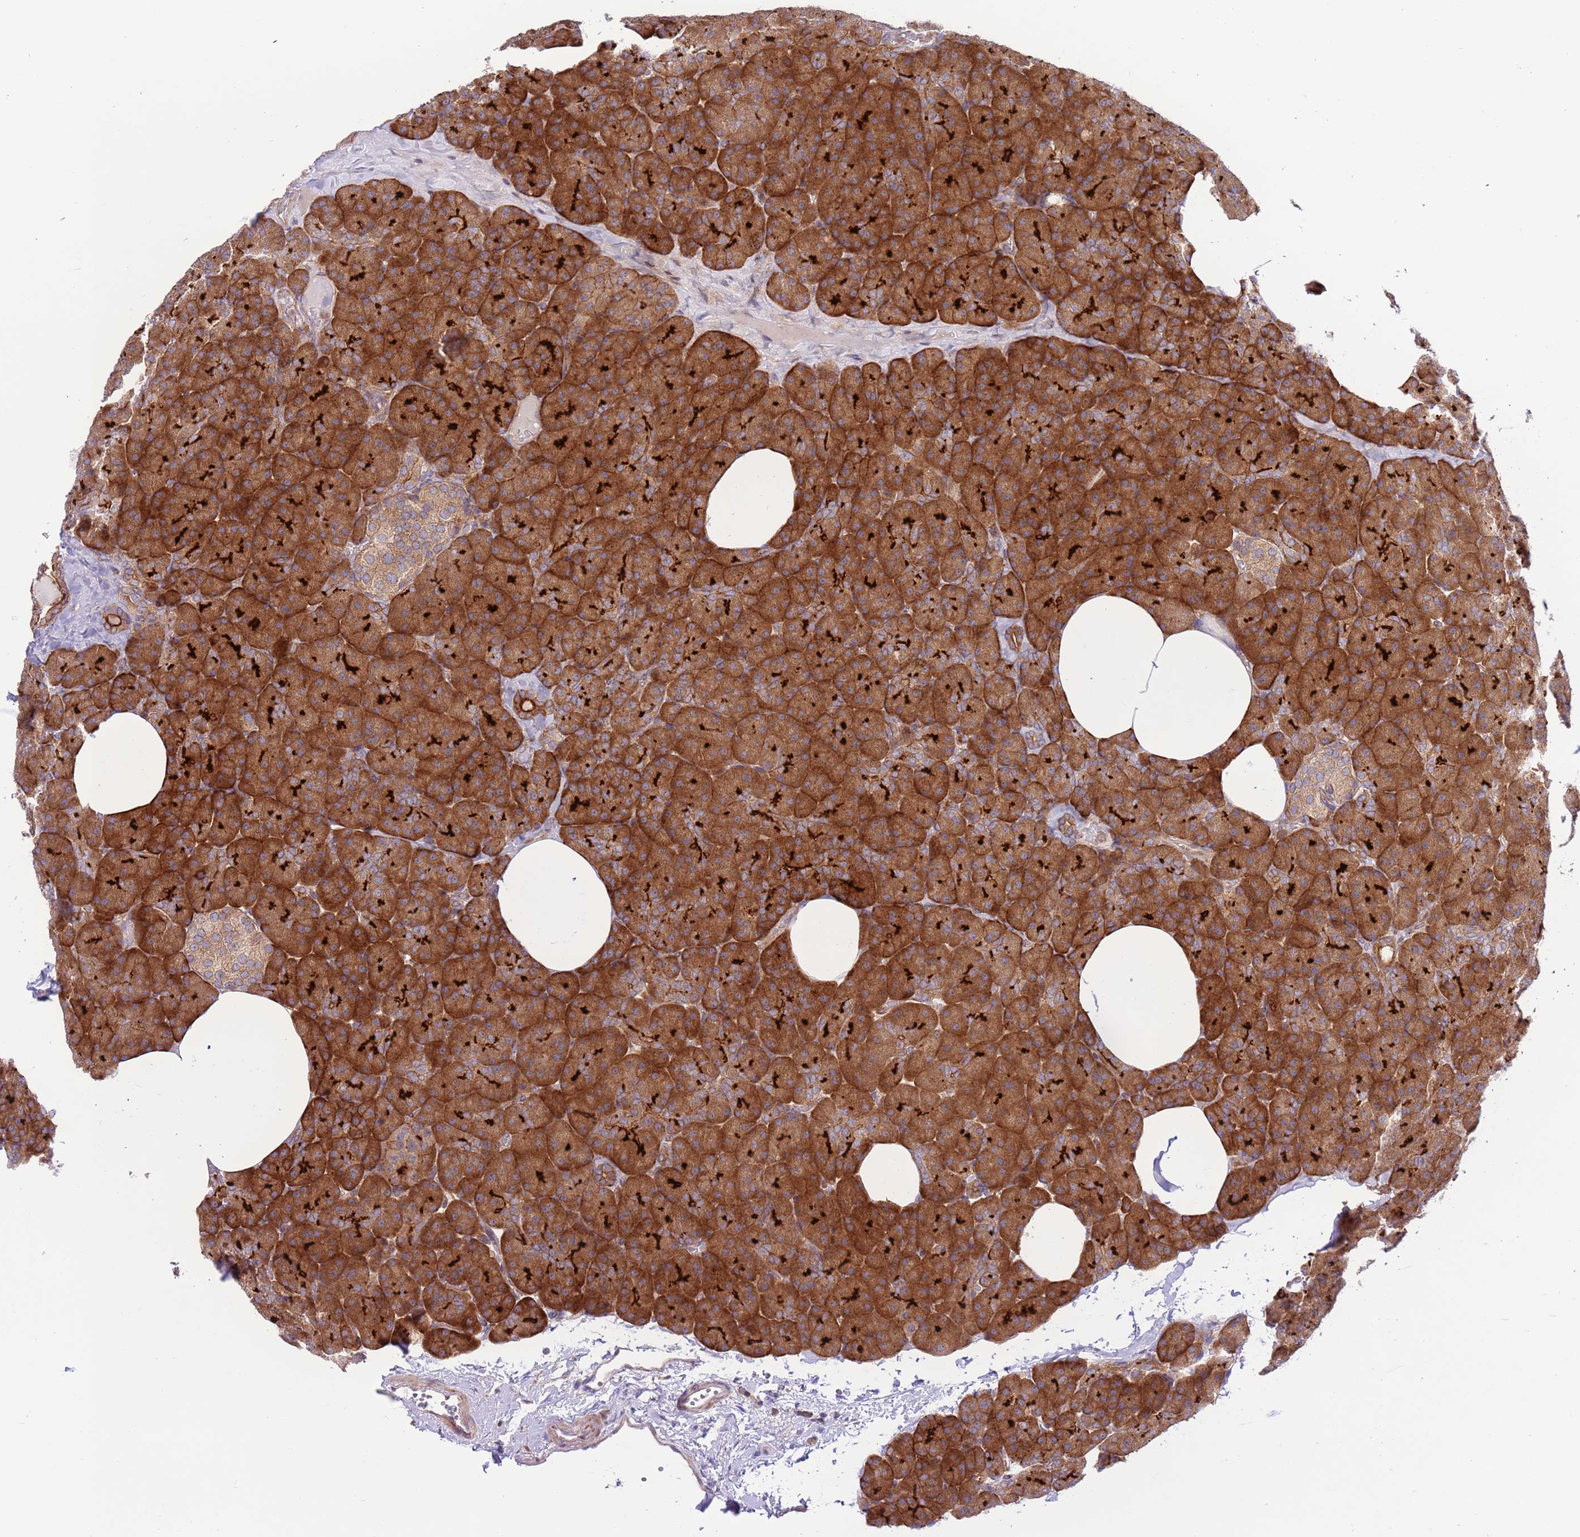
{"staining": {"intensity": "strong", "quantity": ">75%", "location": "cytoplasmic/membranous"}, "tissue": "pancreas", "cell_type": "Exocrine glandular cells", "image_type": "normal", "snomed": [{"axis": "morphology", "description": "Normal tissue, NOS"}, {"axis": "morphology", "description": "Carcinoid, malignant, NOS"}, {"axis": "topography", "description": "Pancreas"}], "caption": "Strong cytoplasmic/membranous expression is appreciated in about >75% of exocrine glandular cells in benign pancreas.", "gene": "DDX19B", "patient": {"sex": "female", "age": 35}}